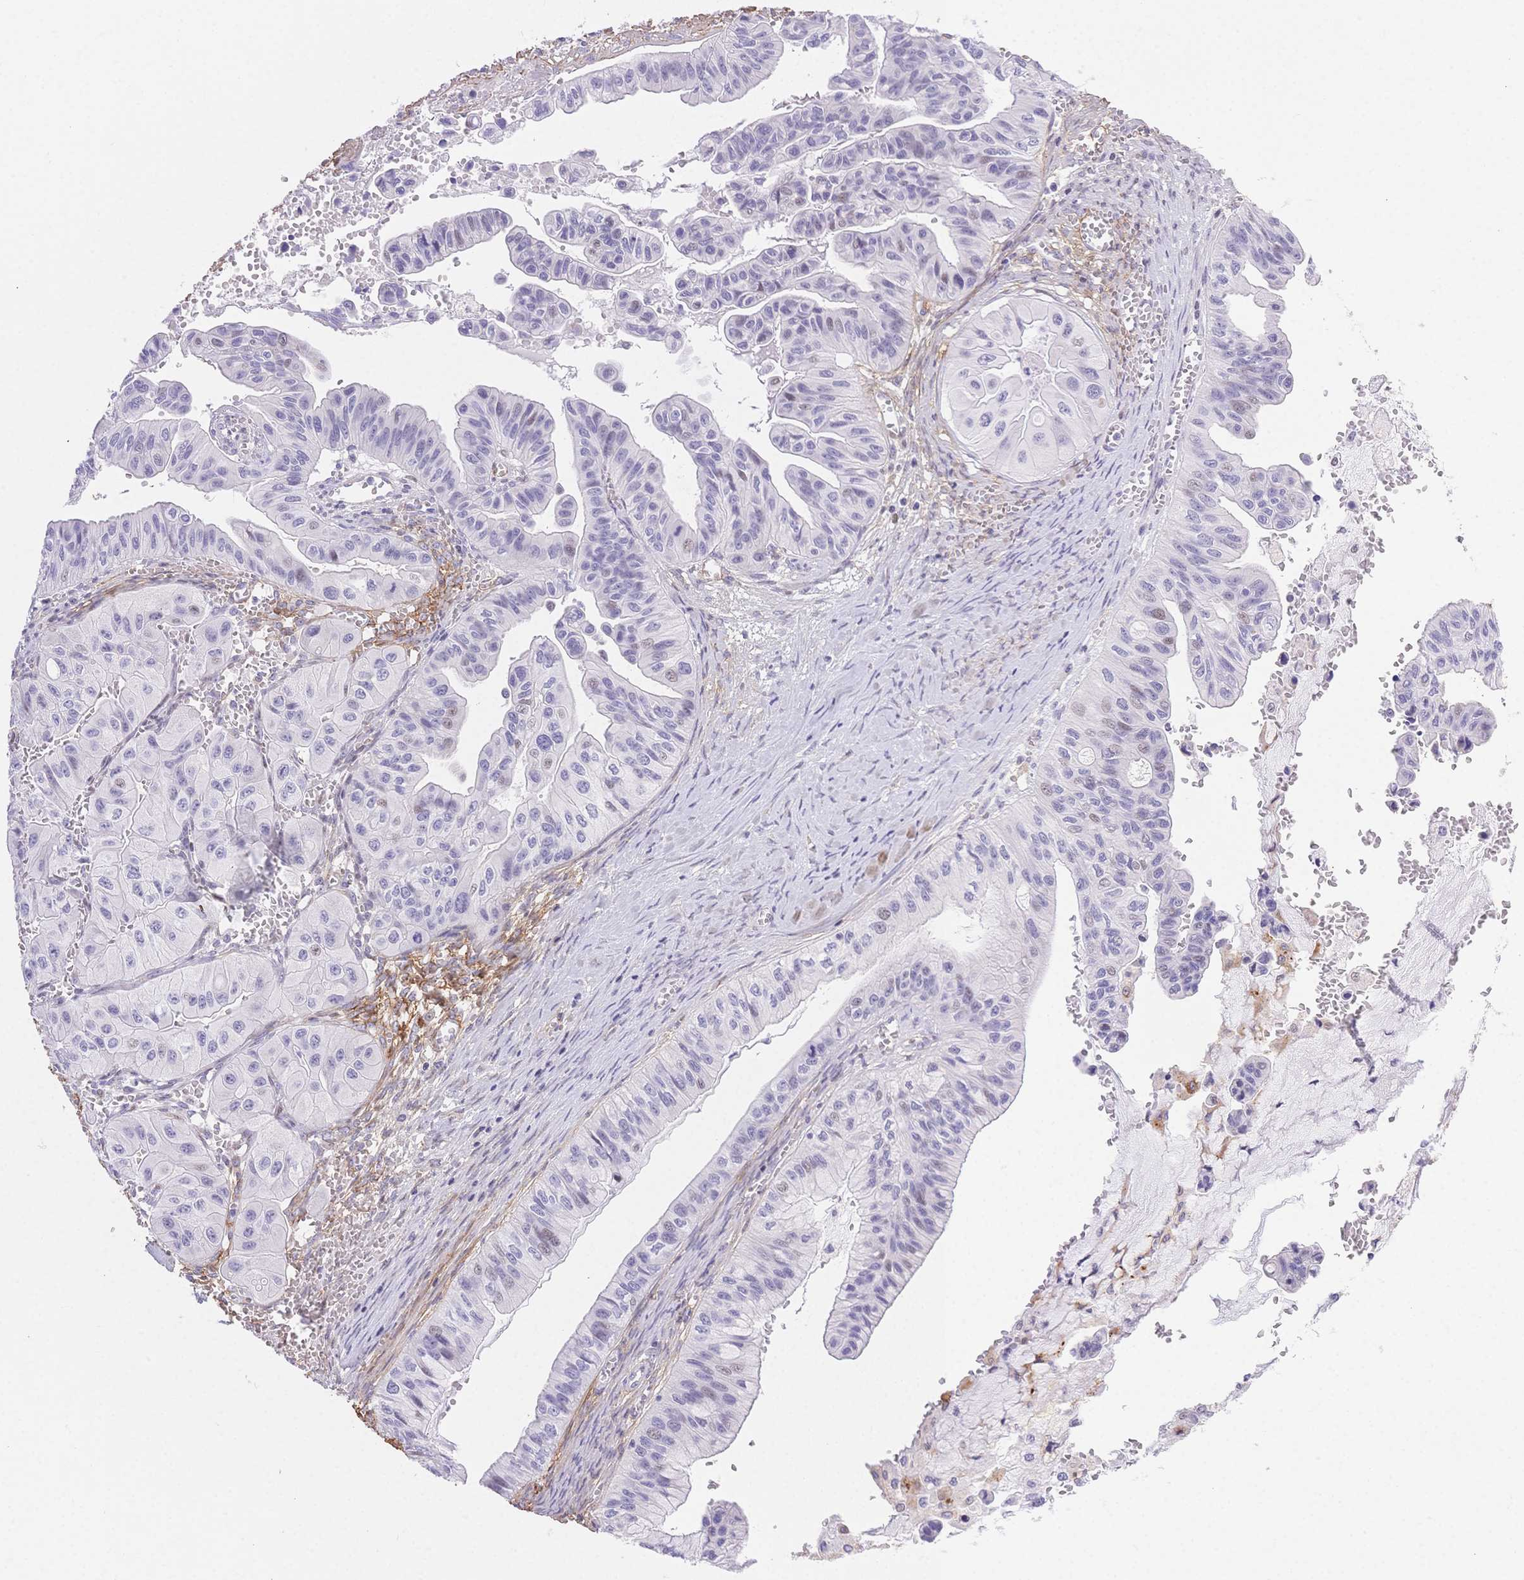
{"staining": {"intensity": "weak", "quantity": "<25%", "location": "nuclear"}, "tissue": "ovarian cancer", "cell_type": "Tumor cells", "image_type": "cancer", "snomed": [{"axis": "morphology", "description": "Cystadenocarcinoma, mucinous, NOS"}, {"axis": "topography", "description": "Ovary"}], "caption": "Immunohistochemistry histopathology image of neoplastic tissue: human ovarian cancer (mucinous cystadenocarcinoma) stained with DAB demonstrates no significant protein staining in tumor cells.", "gene": "PDZD2", "patient": {"sex": "female", "age": 72}}